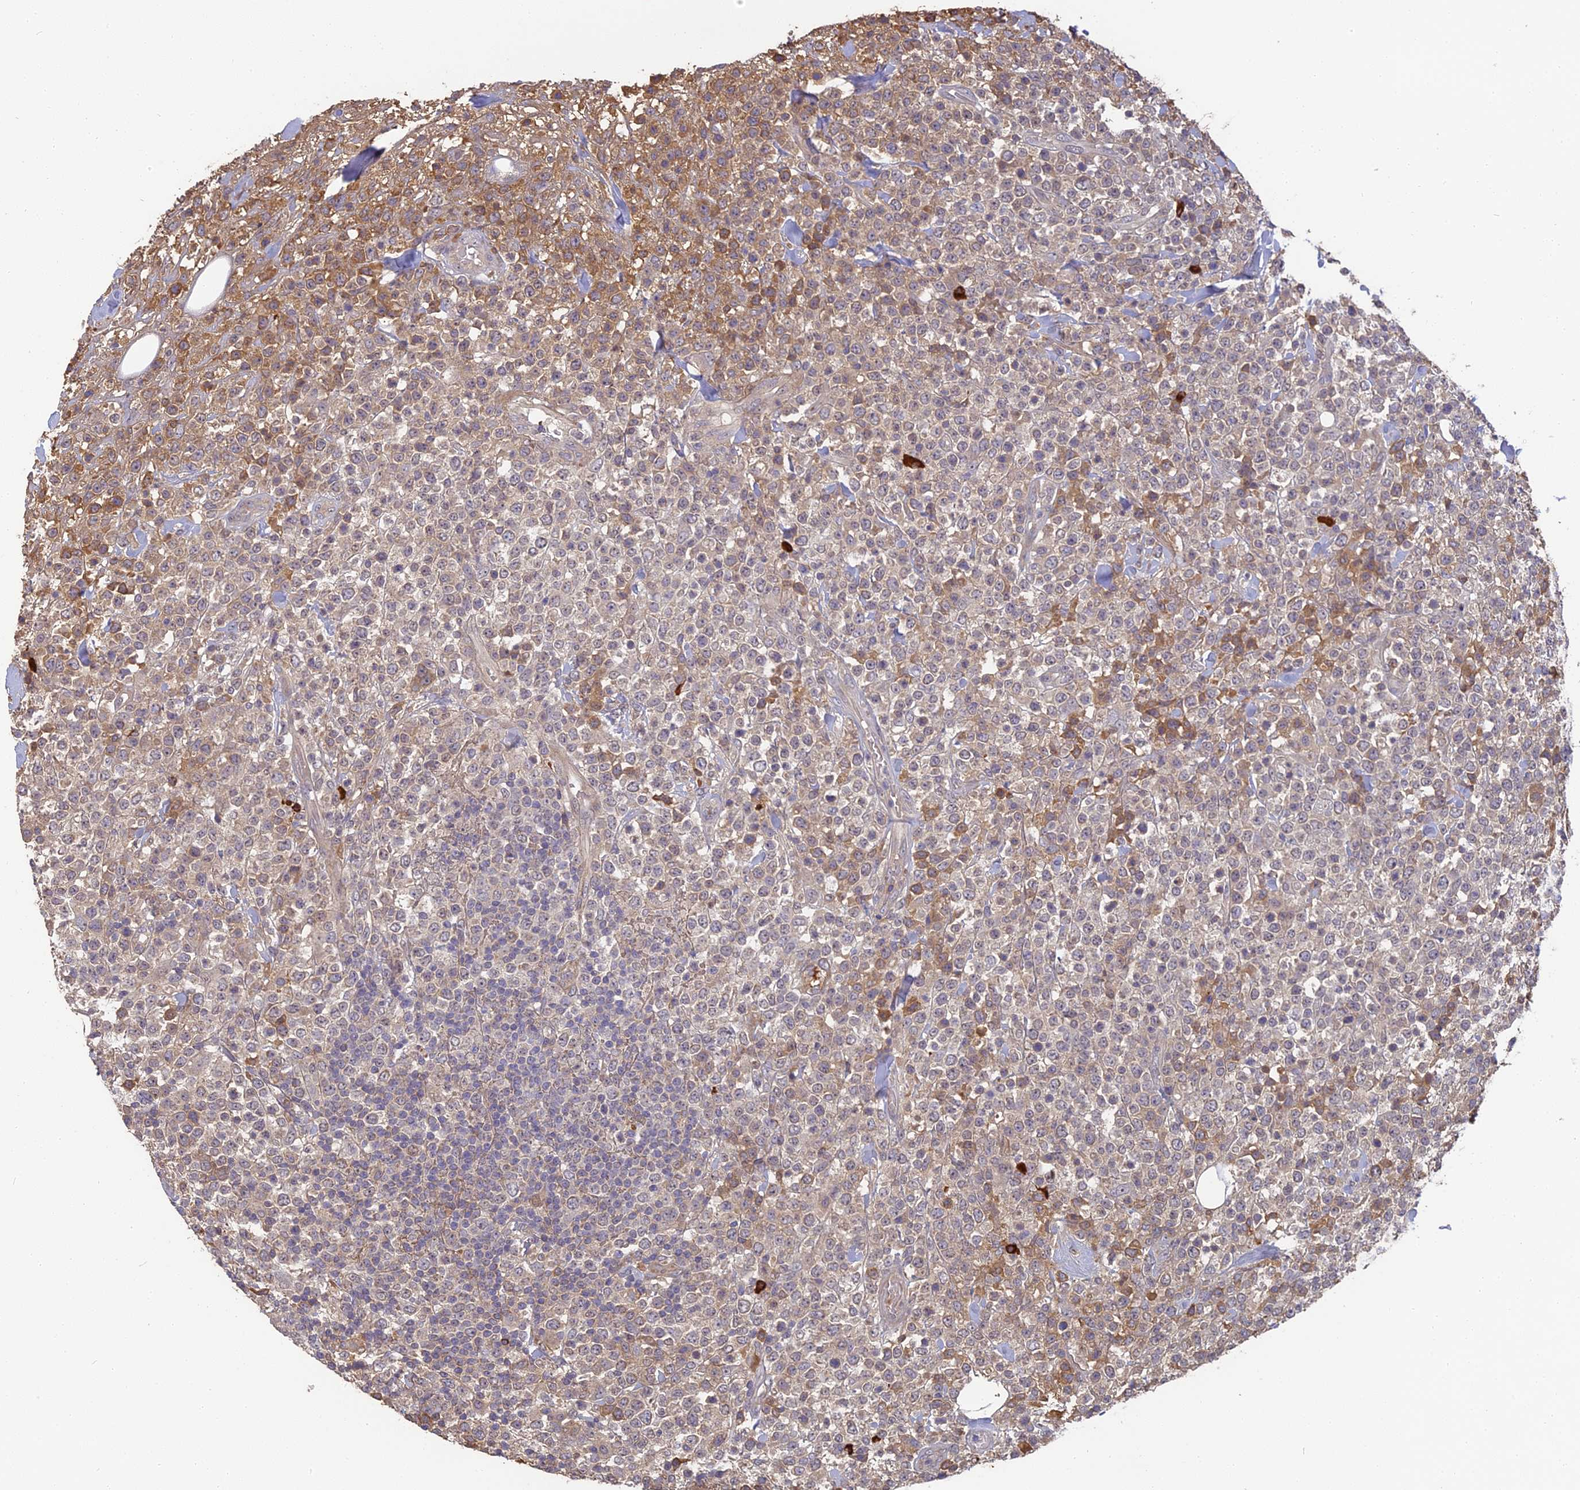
{"staining": {"intensity": "weak", "quantity": "25%-75%", "location": "cytoplasmic/membranous"}, "tissue": "lymphoma", "cell_type": "Tumor cells", "image_type": "cancer", "snomed": [{"axis": "morphology", "description": "Malignant lymphoma, non-Hodgkin's type, High grade"}, {"axis": "topography", "description": "Colon"}], "caption": "A brown stain shows weak cytoplasmic/membranous expression of a protein in human malignant lymphoma, non-Hodgkin's type (high-grade) tumor cells. The staining was performed using DAB (3,3'-diaminobenzidine), with brown indicating positive protein expression. Nuclei are stained blue with hematoxylin.", "gene": "ERMAP", "patient": {"sex": "female", "age": 53}}